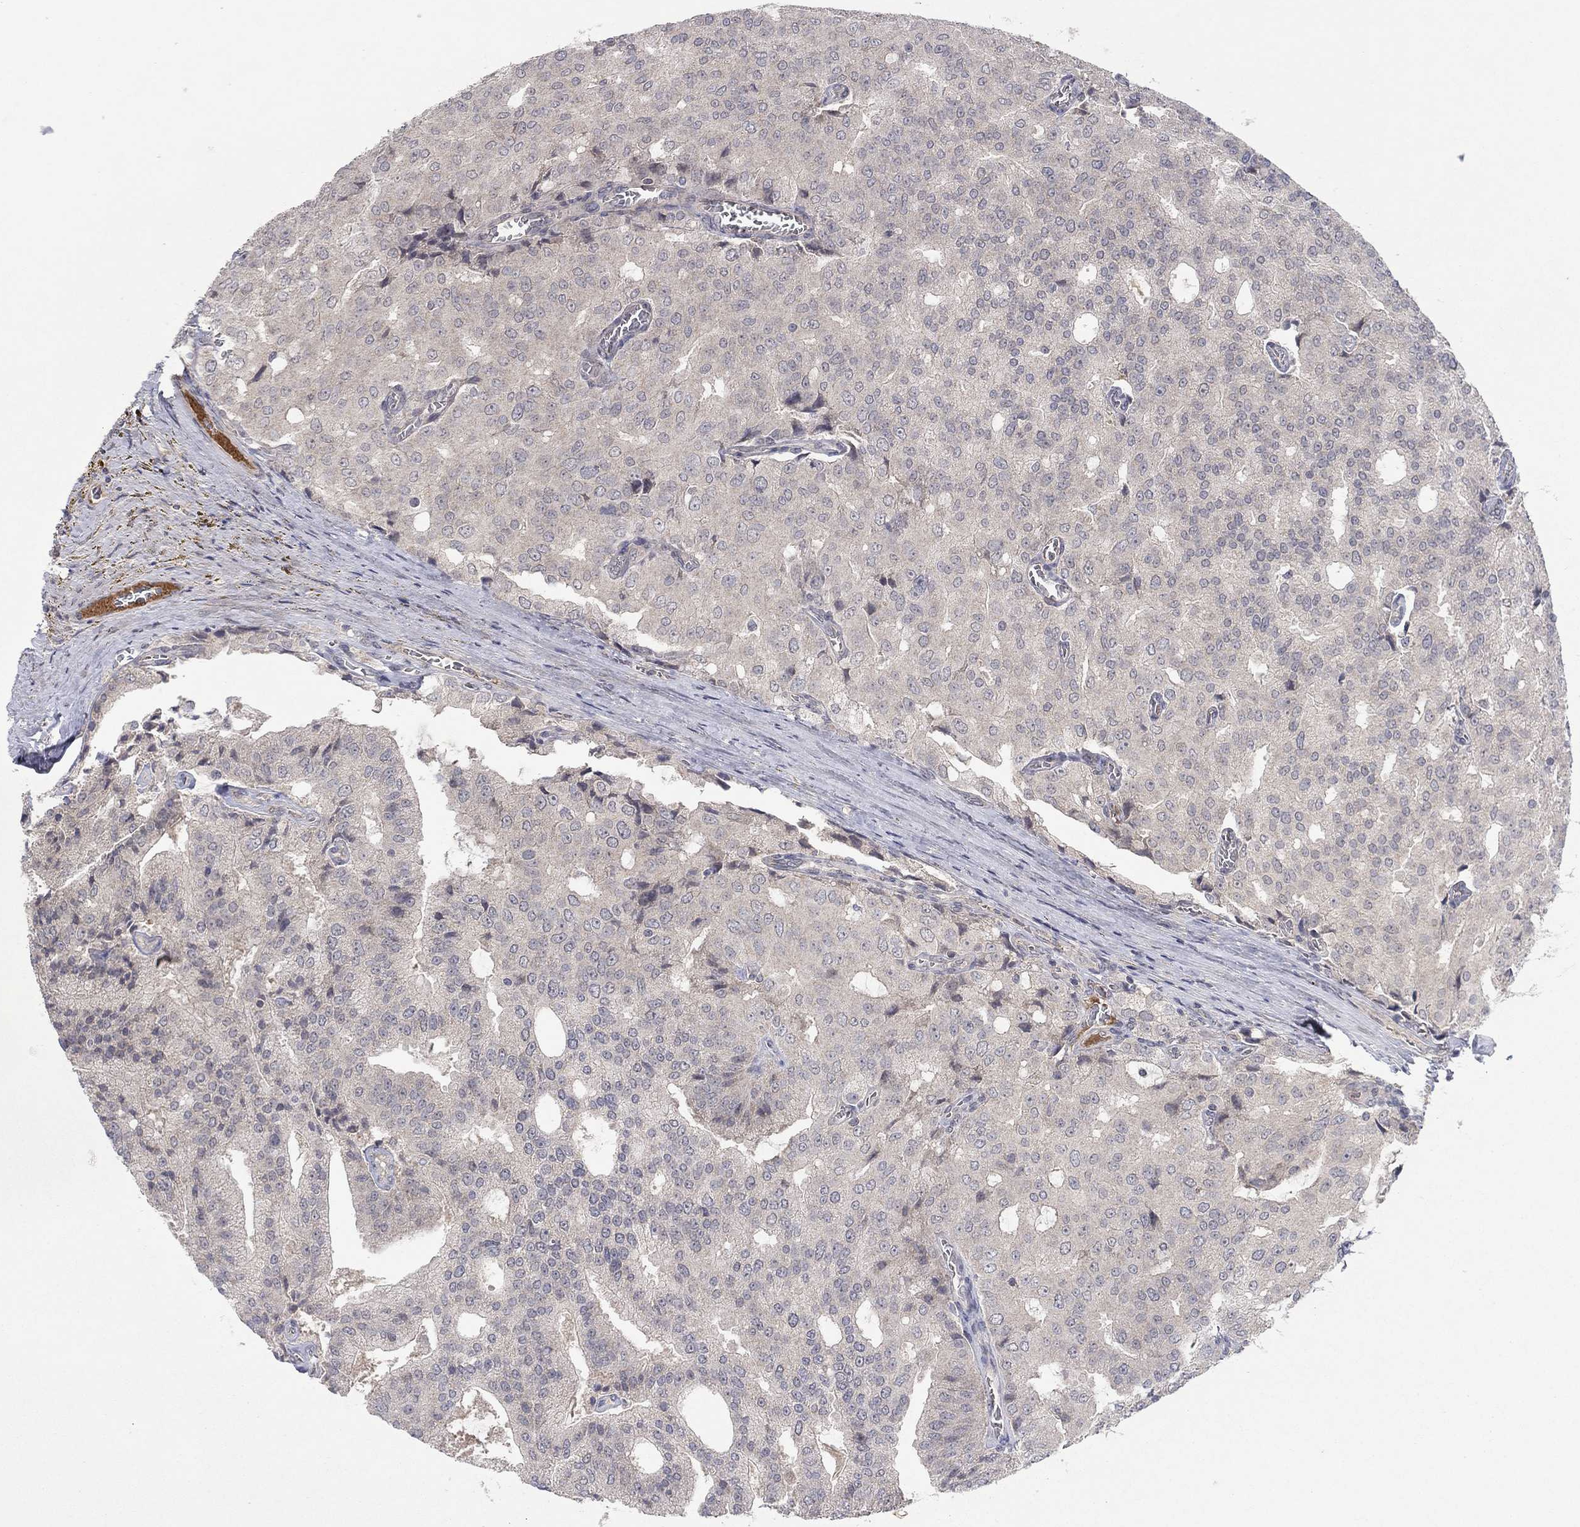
{"staining": {"intensity": "negative", "quantity": "none", "location": "none"}, "tissue": "prostate cancer", "cell_type": "Tumor cells", "image_type": "cancer", "snomed": [{"axis": "morphology", "description": "Adenocarcinoma, NOS"}, {"axis": "topography", "description": "Prostate and seminal vesicle, NOS"}, {"axis": "topography", "description": "Prostate"}], "caption": "Human prostate cancer (adenocarcinoma) stained for a protein using immunohistochemistry (IHC) reveals no staining in tumor cells.", "gene": "IL4", "patient": {"sex": "male", "age": 67}}